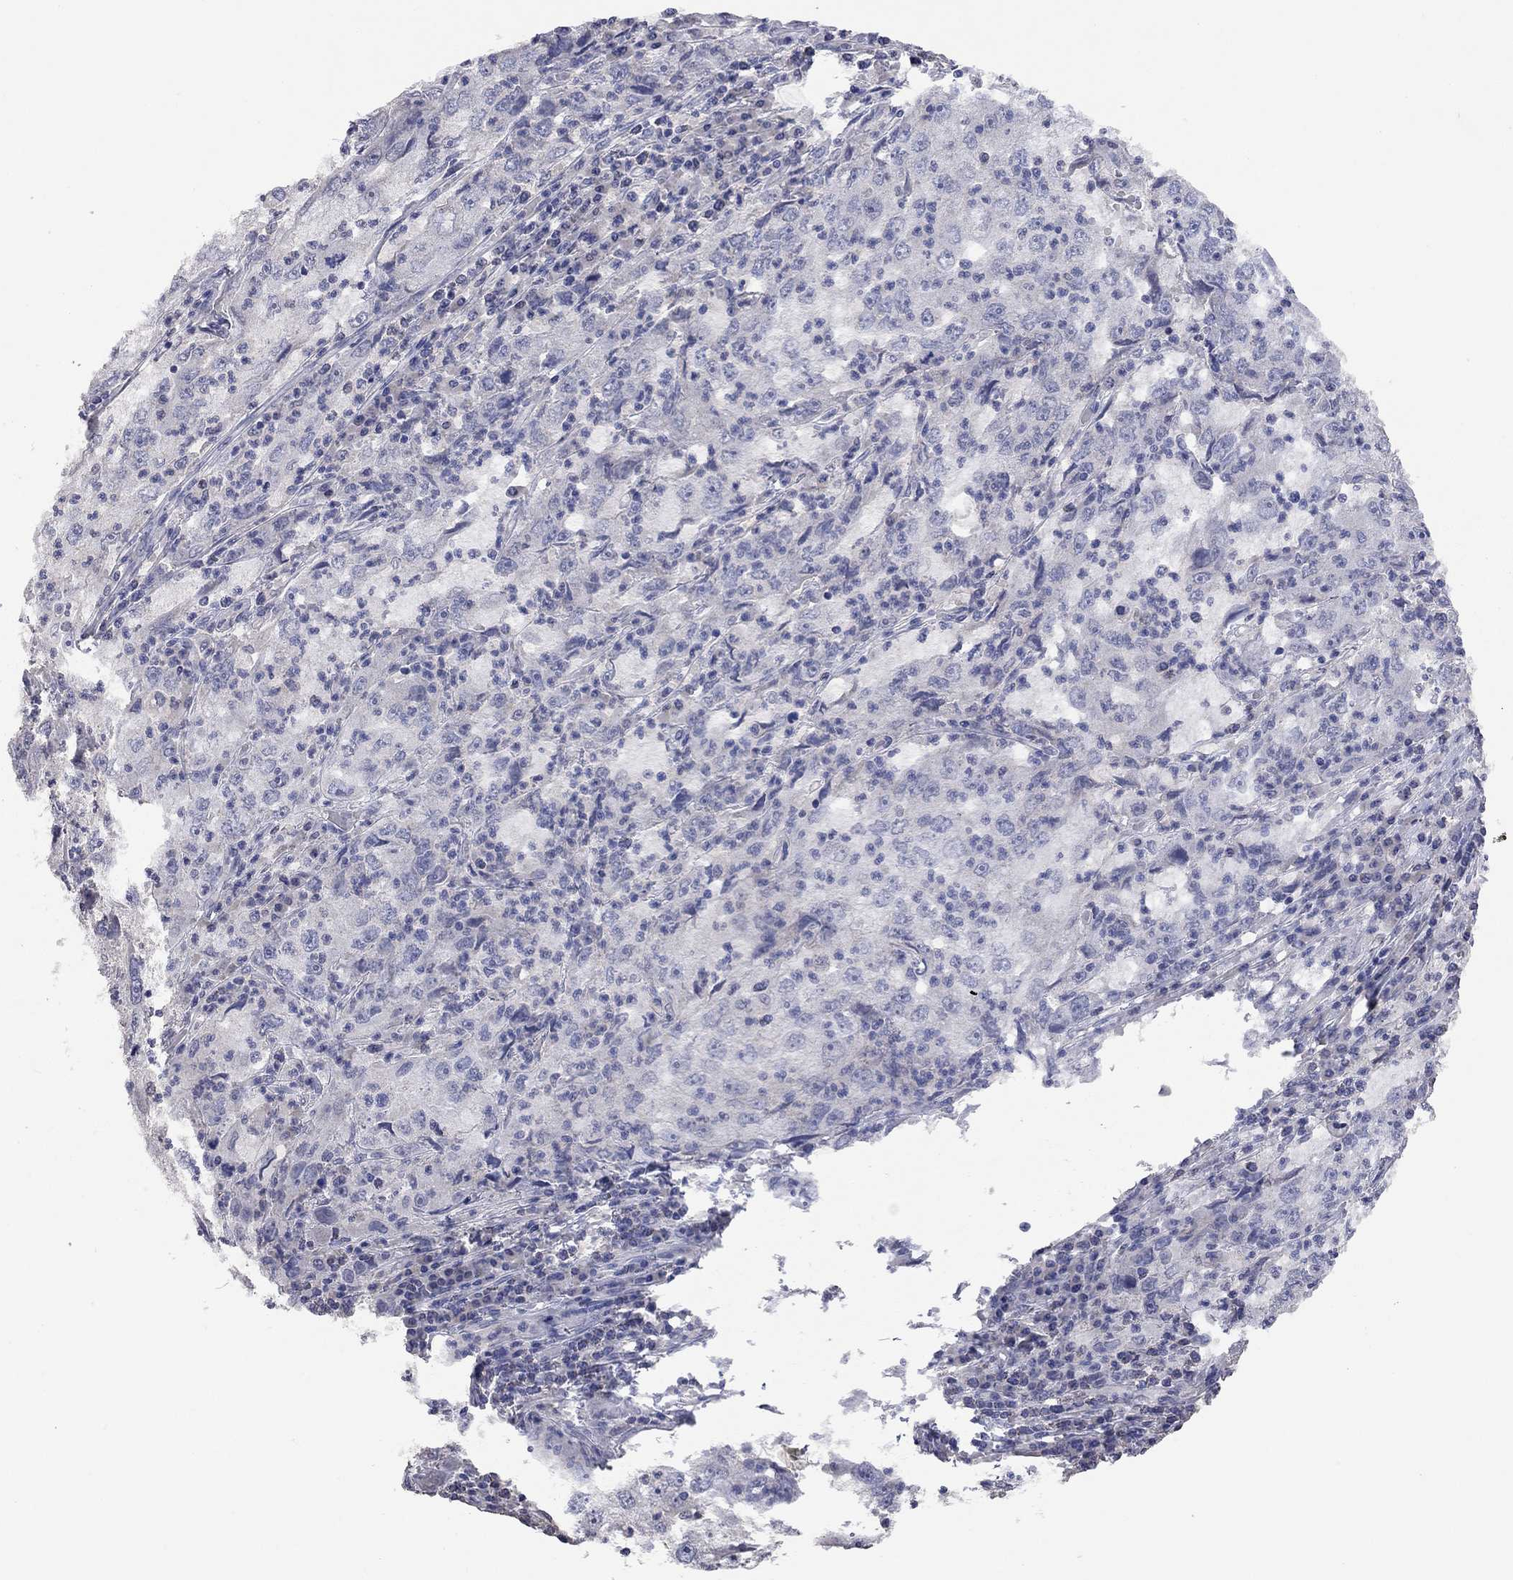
{"staining": {"intensity": "negative", "quantity": "none", "location": "none"}, "tissue": "cervical cancer", "cell_type": "Tumor cells", "image_type": "cancer", "snomed": [{"axis": "morphology", "description": "Squamous cell carcinoma, NOS"}, {"axis": "topography", "description": "Cervix"}], "caption": "IHC of human cervical squamous cell carcinoma shows no positivity in tumor cells. (Brightfield microscopy of DAB (3,3'-diaminobenzidine) immunohistochemistry (IHC) at high magnification).", "gene": "MMP13", "patient": {"sex": "female", "age": 36}}